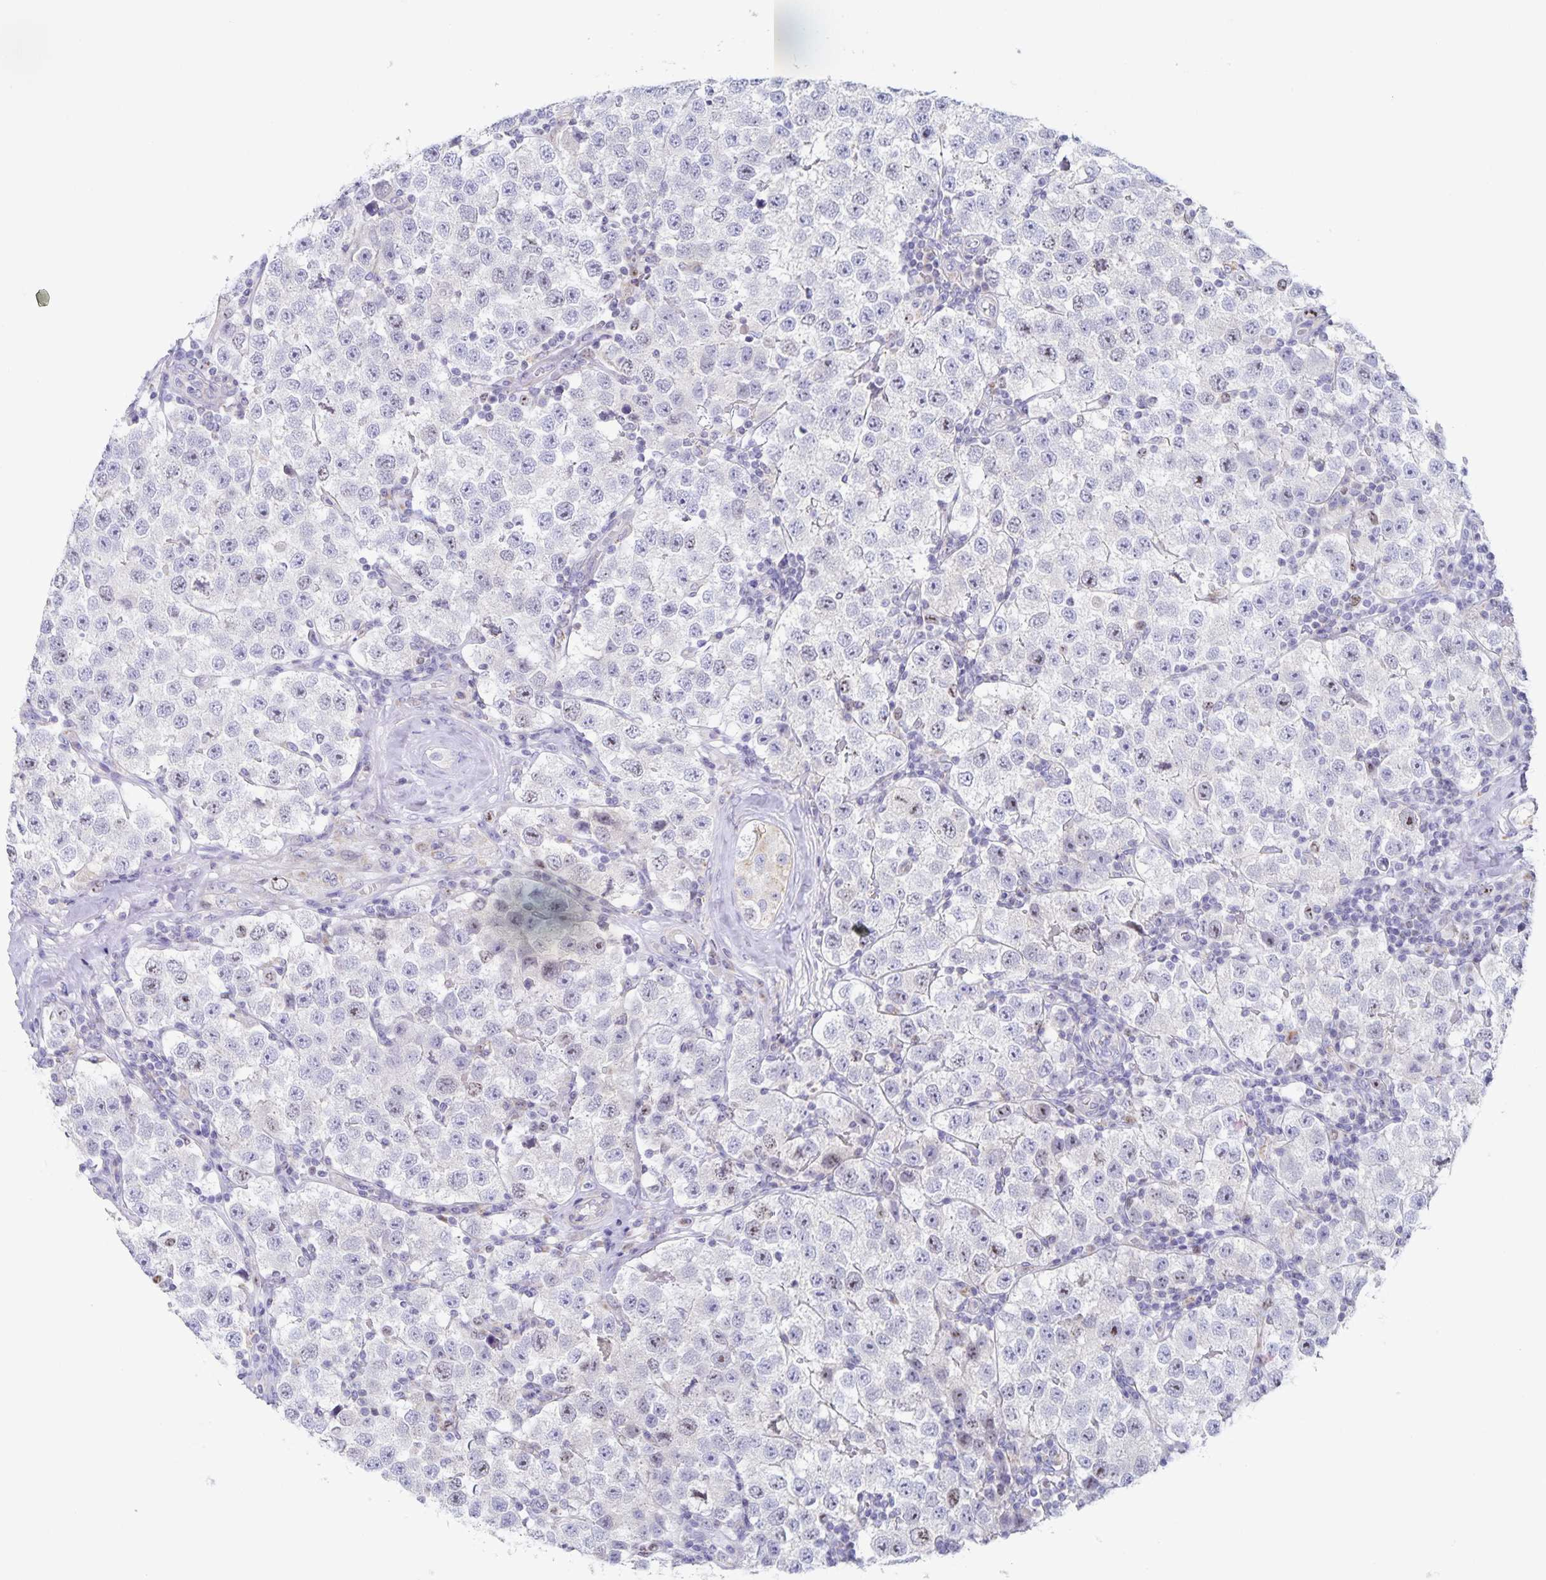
{"staining": {"intensity": "weak", "quantity": "<25%", "location": "nuclear"}, "tissue": "testis cancer", "cell_type": "Tumor cells", "image_type": "cancer", "snomed": [{"axis": "morphology", "description": "Seminoma, NOS"}, {"axis": "topography", "description": "Testis"}], "caption": "DAB immunohistochemical staining of testis seminoma demonstrates no significant expression in tumor cells. Nuclei are stained in blue.", "gene": "CENPH", "patient": {"sex": "male", "age": 34}}